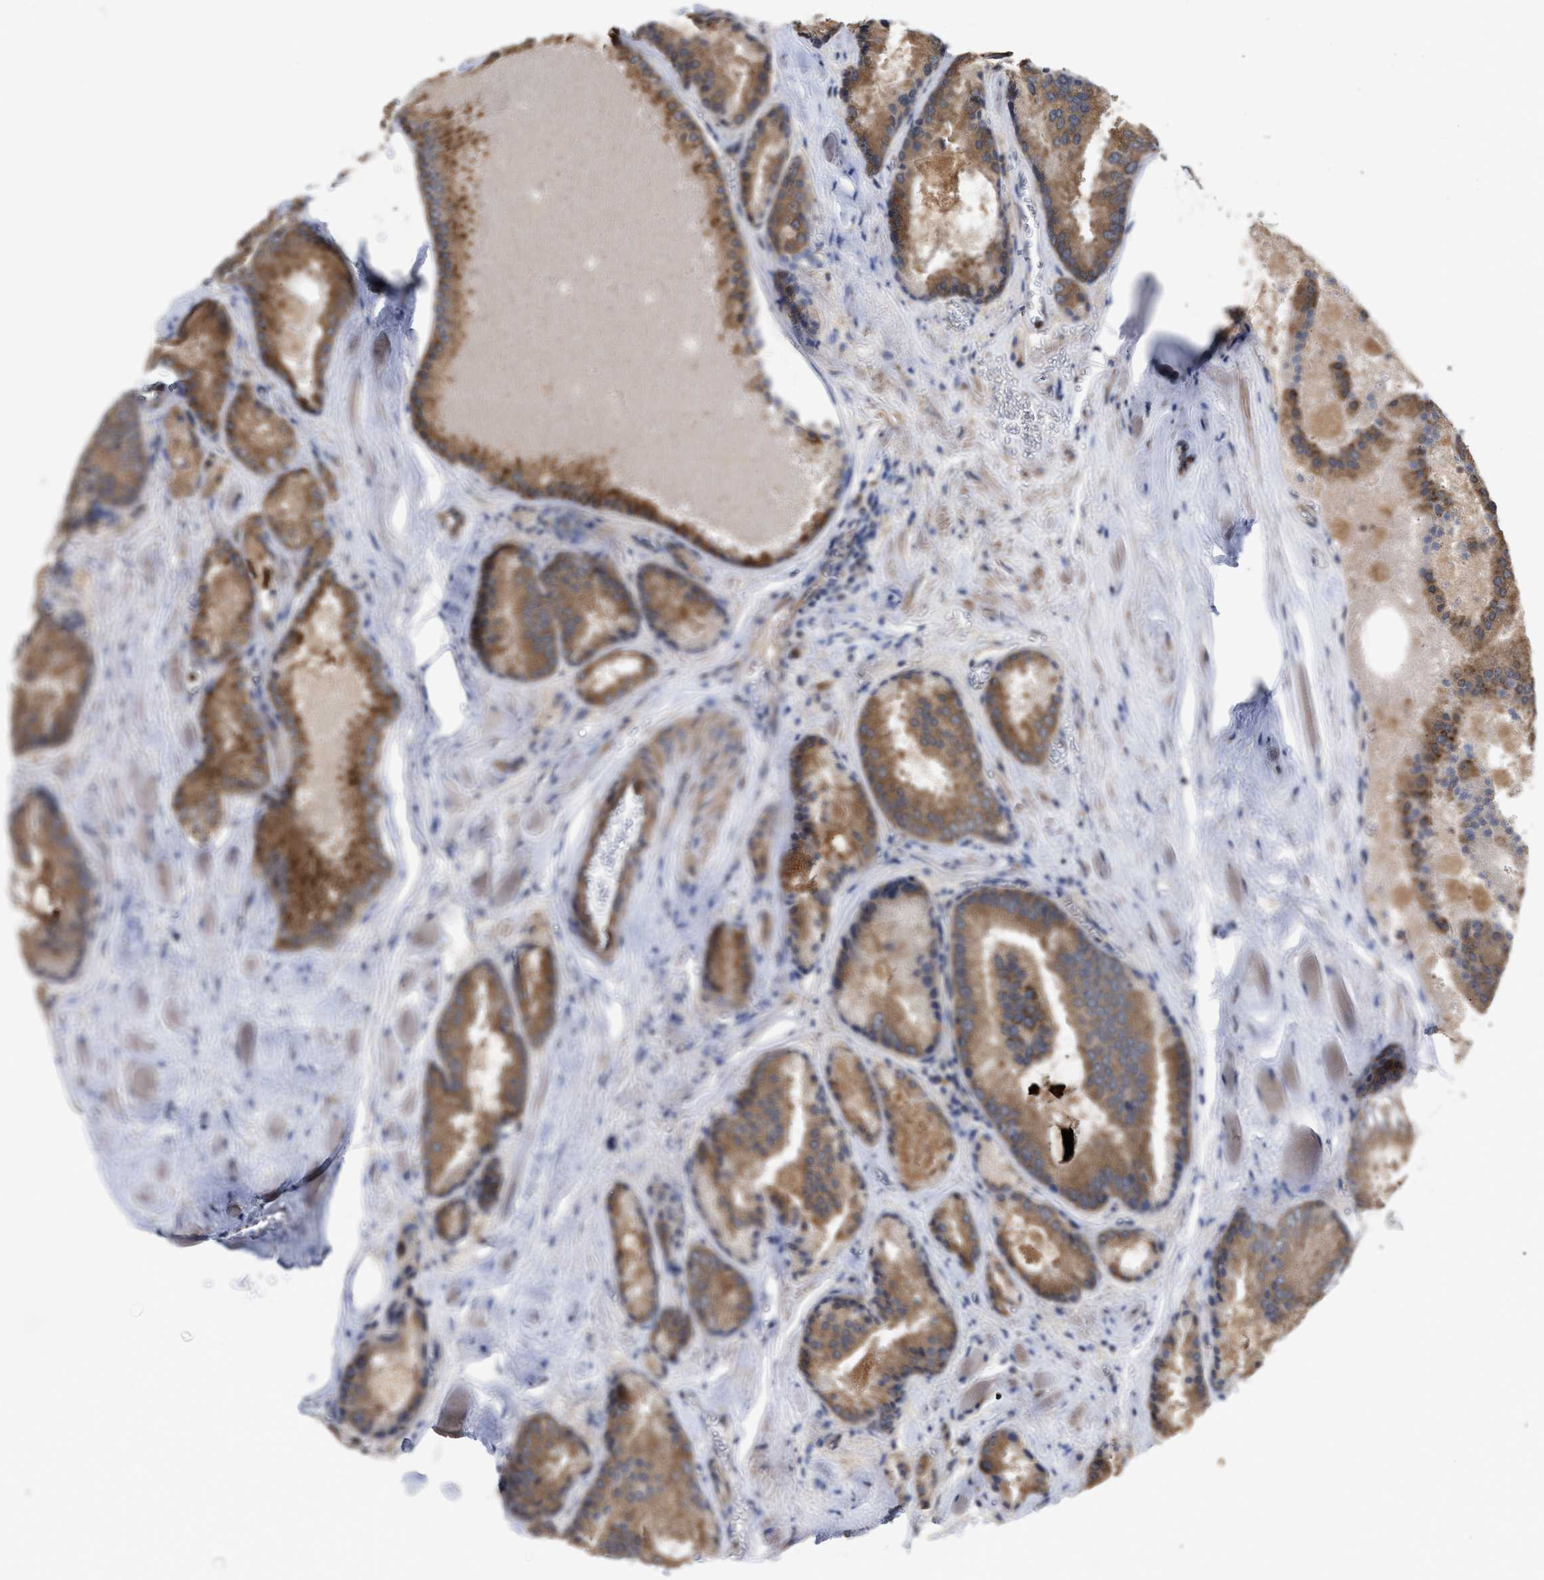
{"staining": {"intensity": "moderate", "quantity": ">75%", "location": "cytoplasmic/membranous"}, "tissue": "prostate cancer", "cell_type": "Tumor cells", "image_type": "cancer", "snomed": [{"axis": "morphology", "description": "Adenocarcinoma, Low grade"}, {"axis": "topography", "description": "Prostate"}], "caption": "A medium amount of moderate cytoplasmic/membranous staining is appreciated in approximately >75% of tumor cells in prostate cancer tissue. (Brightfield microscopy of DAB IHC at high magnification).", "gene": "SAR1A", "patient": {"sex": "male", "age": 64}}